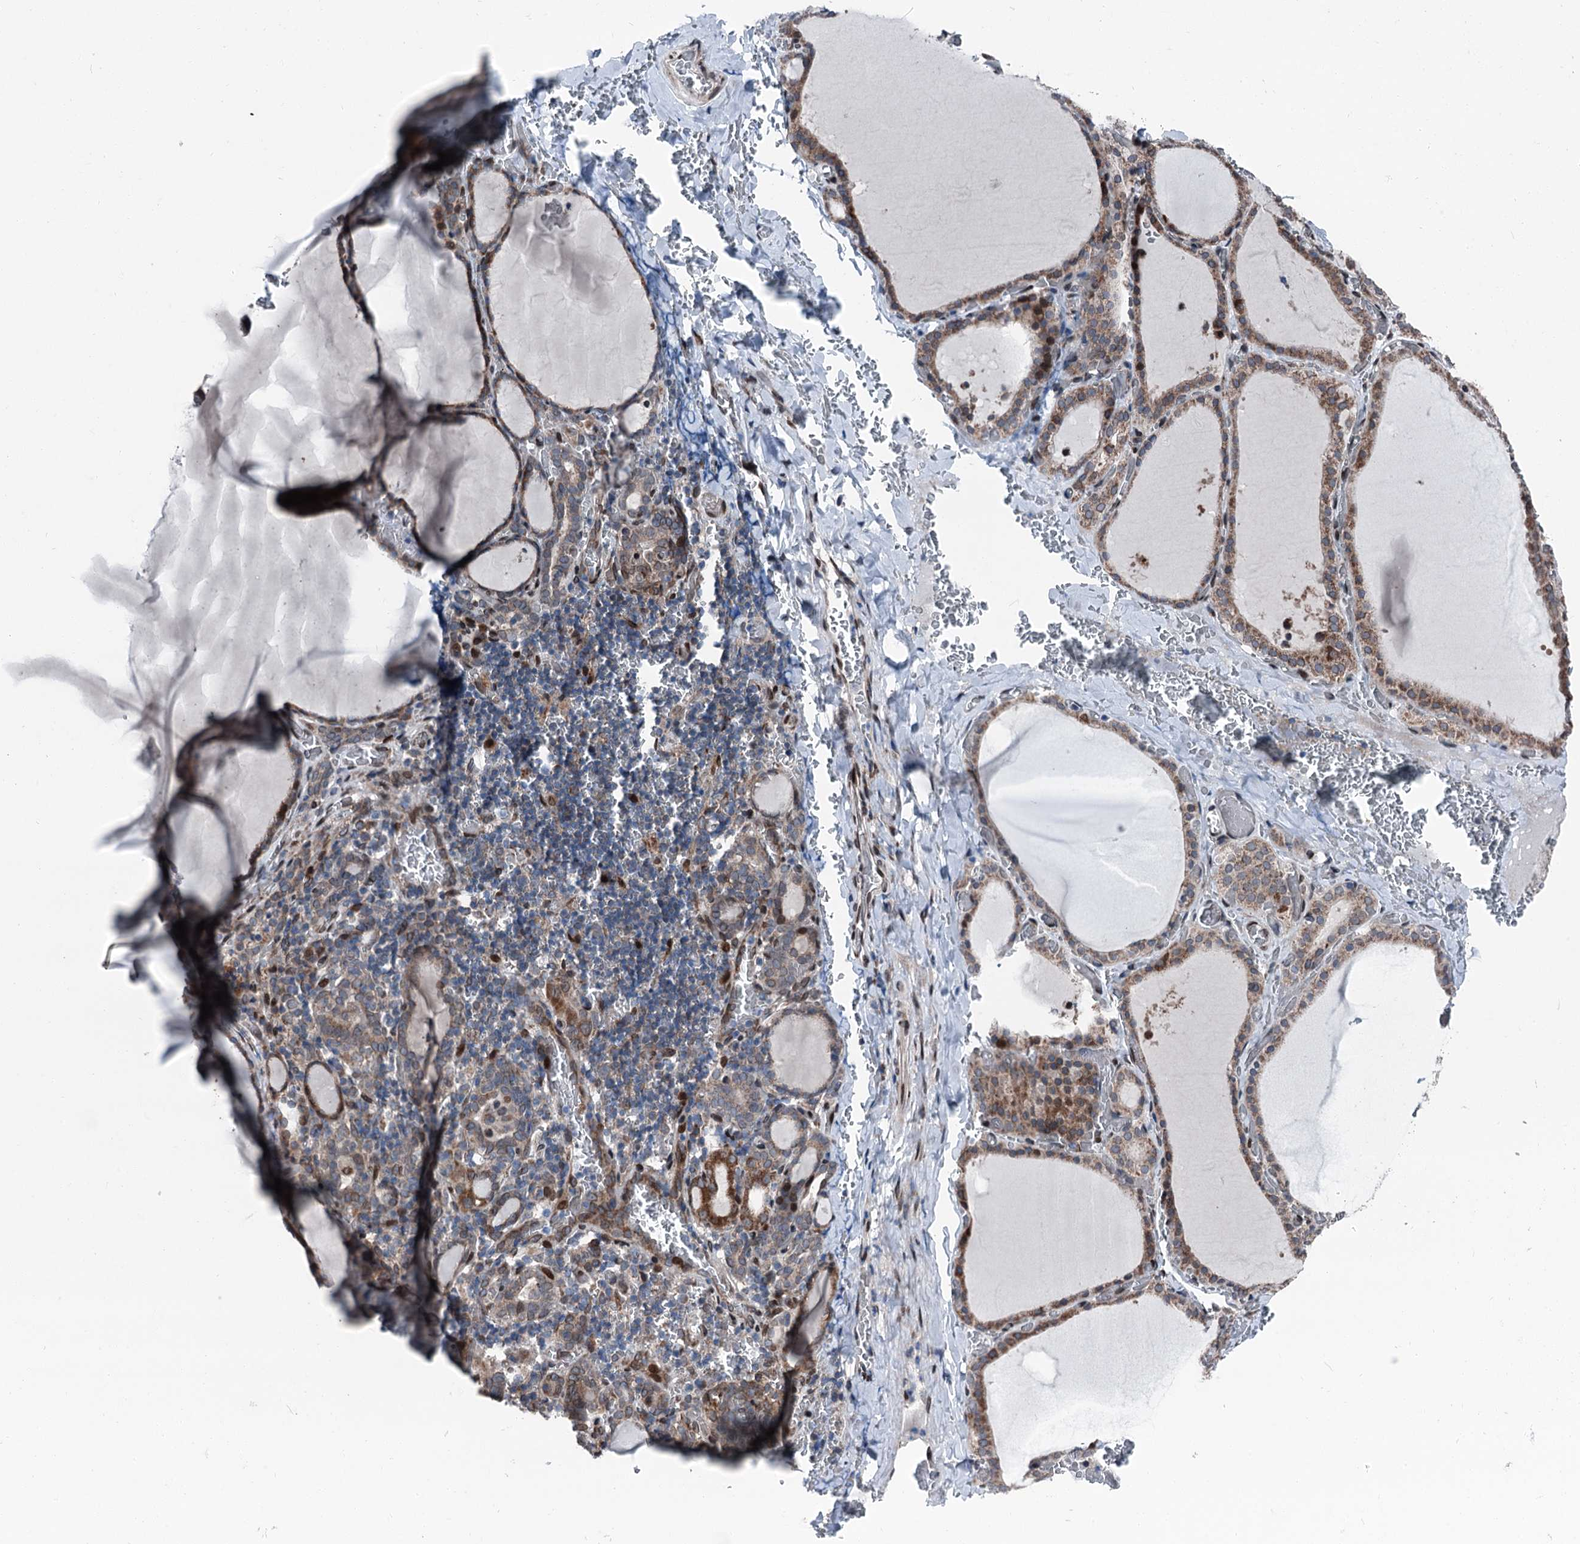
{"staining": {"intensity": "moderate", "quantity": ">75%", "location": "cytoplasmic/membranous"}, "tissue": "thyroid gland", "cell_type": "Glandular cells", "image_type": "normal", "snomed": [{"axis": "morphology", "description": "Normal tissue, NOS"}, {"axis": "topography", "description": "Thyroid gland"}], "caption": "Immunohistochemistry (IHC) (DAB) staining of unremarkable thyroid gland reveals moderate cytoplasmic/membranous protein positivity in approximately >75% of glandular cells.", "gene": "MRPL14", "patient": {"sex": "female", "age": 39}}